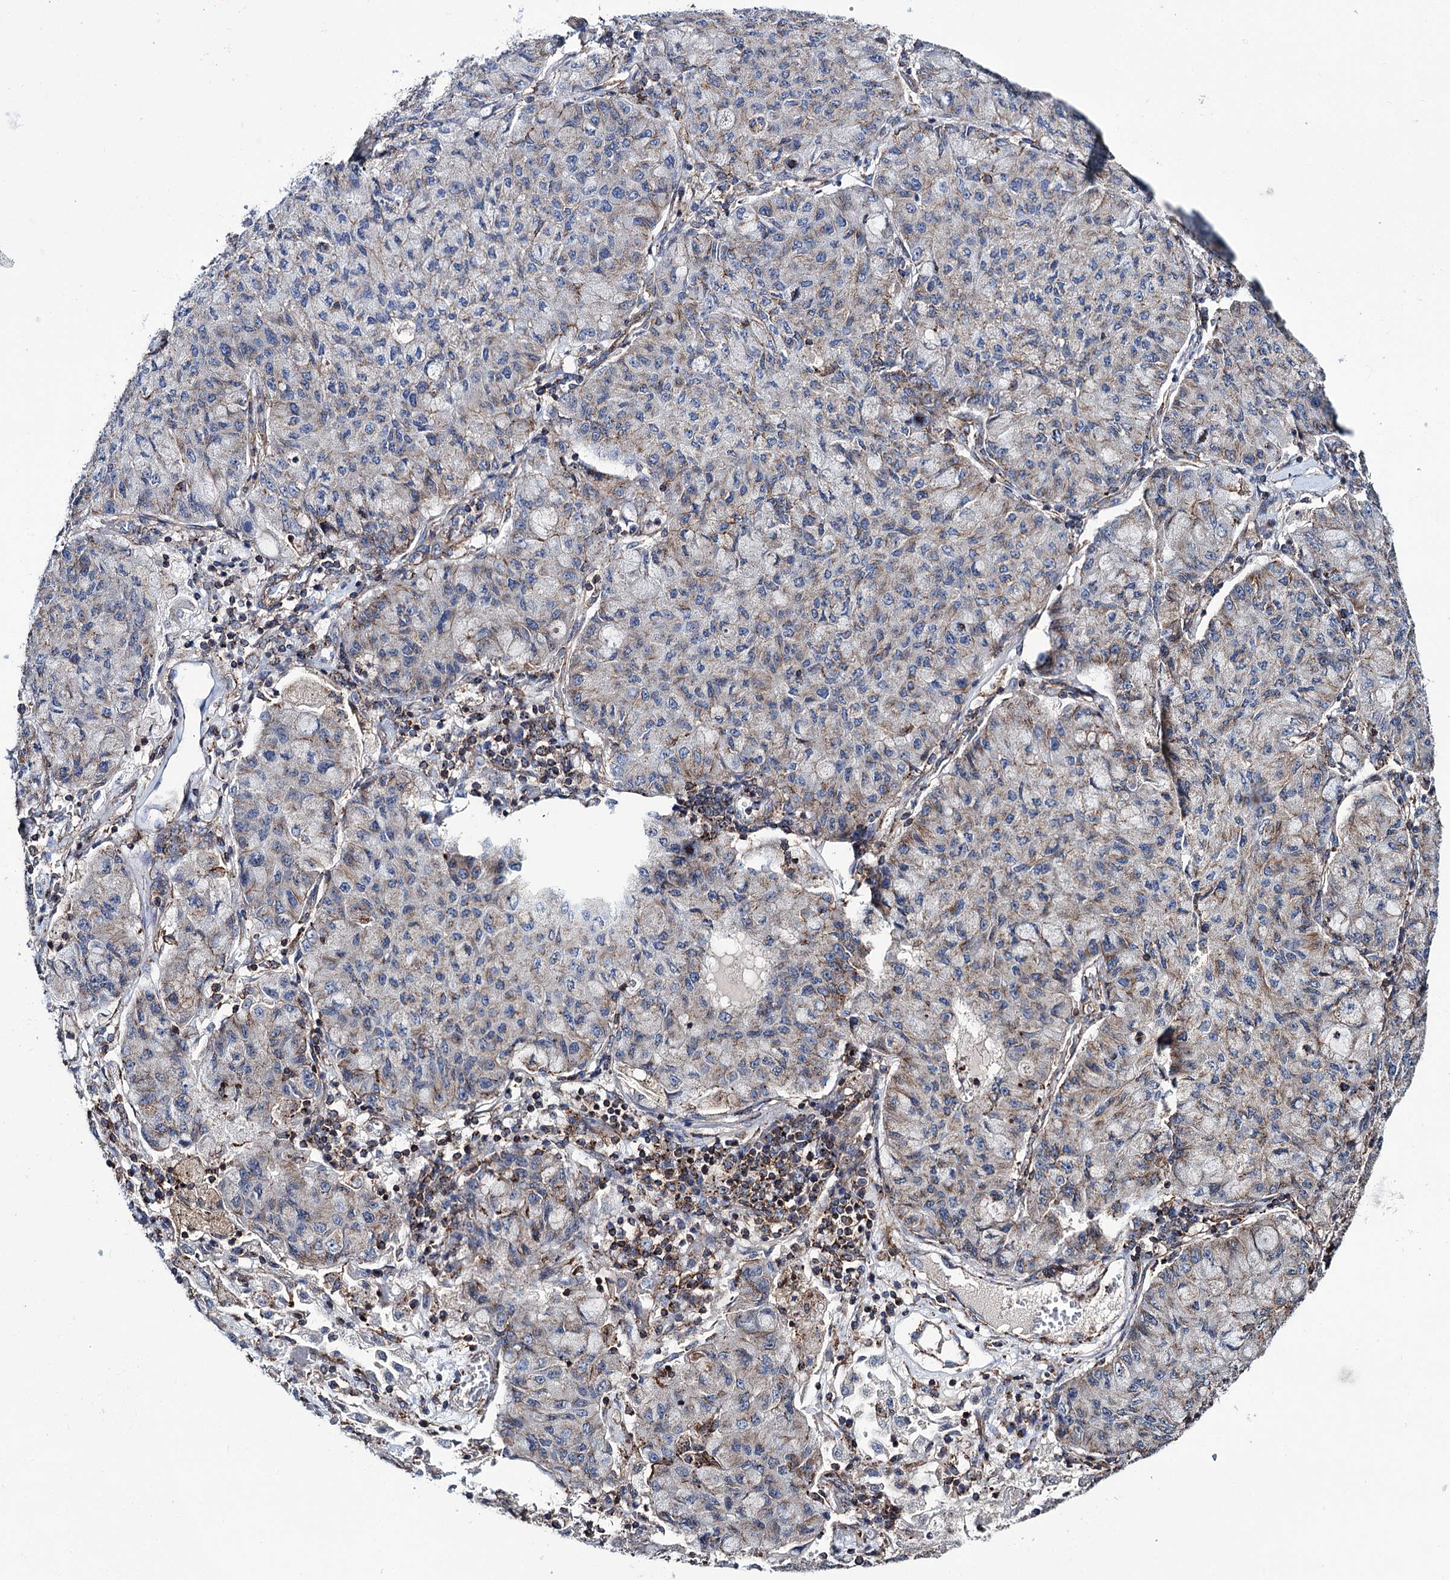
{"staining": {"intensity": "weak", "quantity": "<25%", "location": "cytoplasmic/membranous"}, "tissue": "lung cancer", "cell_type": "Tumor cells", "image_type": "cancer", "snomed": [{"axis": "morphology", "description": "Squamous cell carcinoma, NOS"}, {"axis": "topography", "description": "Lung"}], "caption": "This image is of lung cancer (squamous cell carcinoma) stained with immunohistochemistry to label a protein in brown with the nuclei are counter-stained blue. There is no positivity in tumor cells.", "gene": "DEF6", "patient": {"sex": "male", "age": 74}}